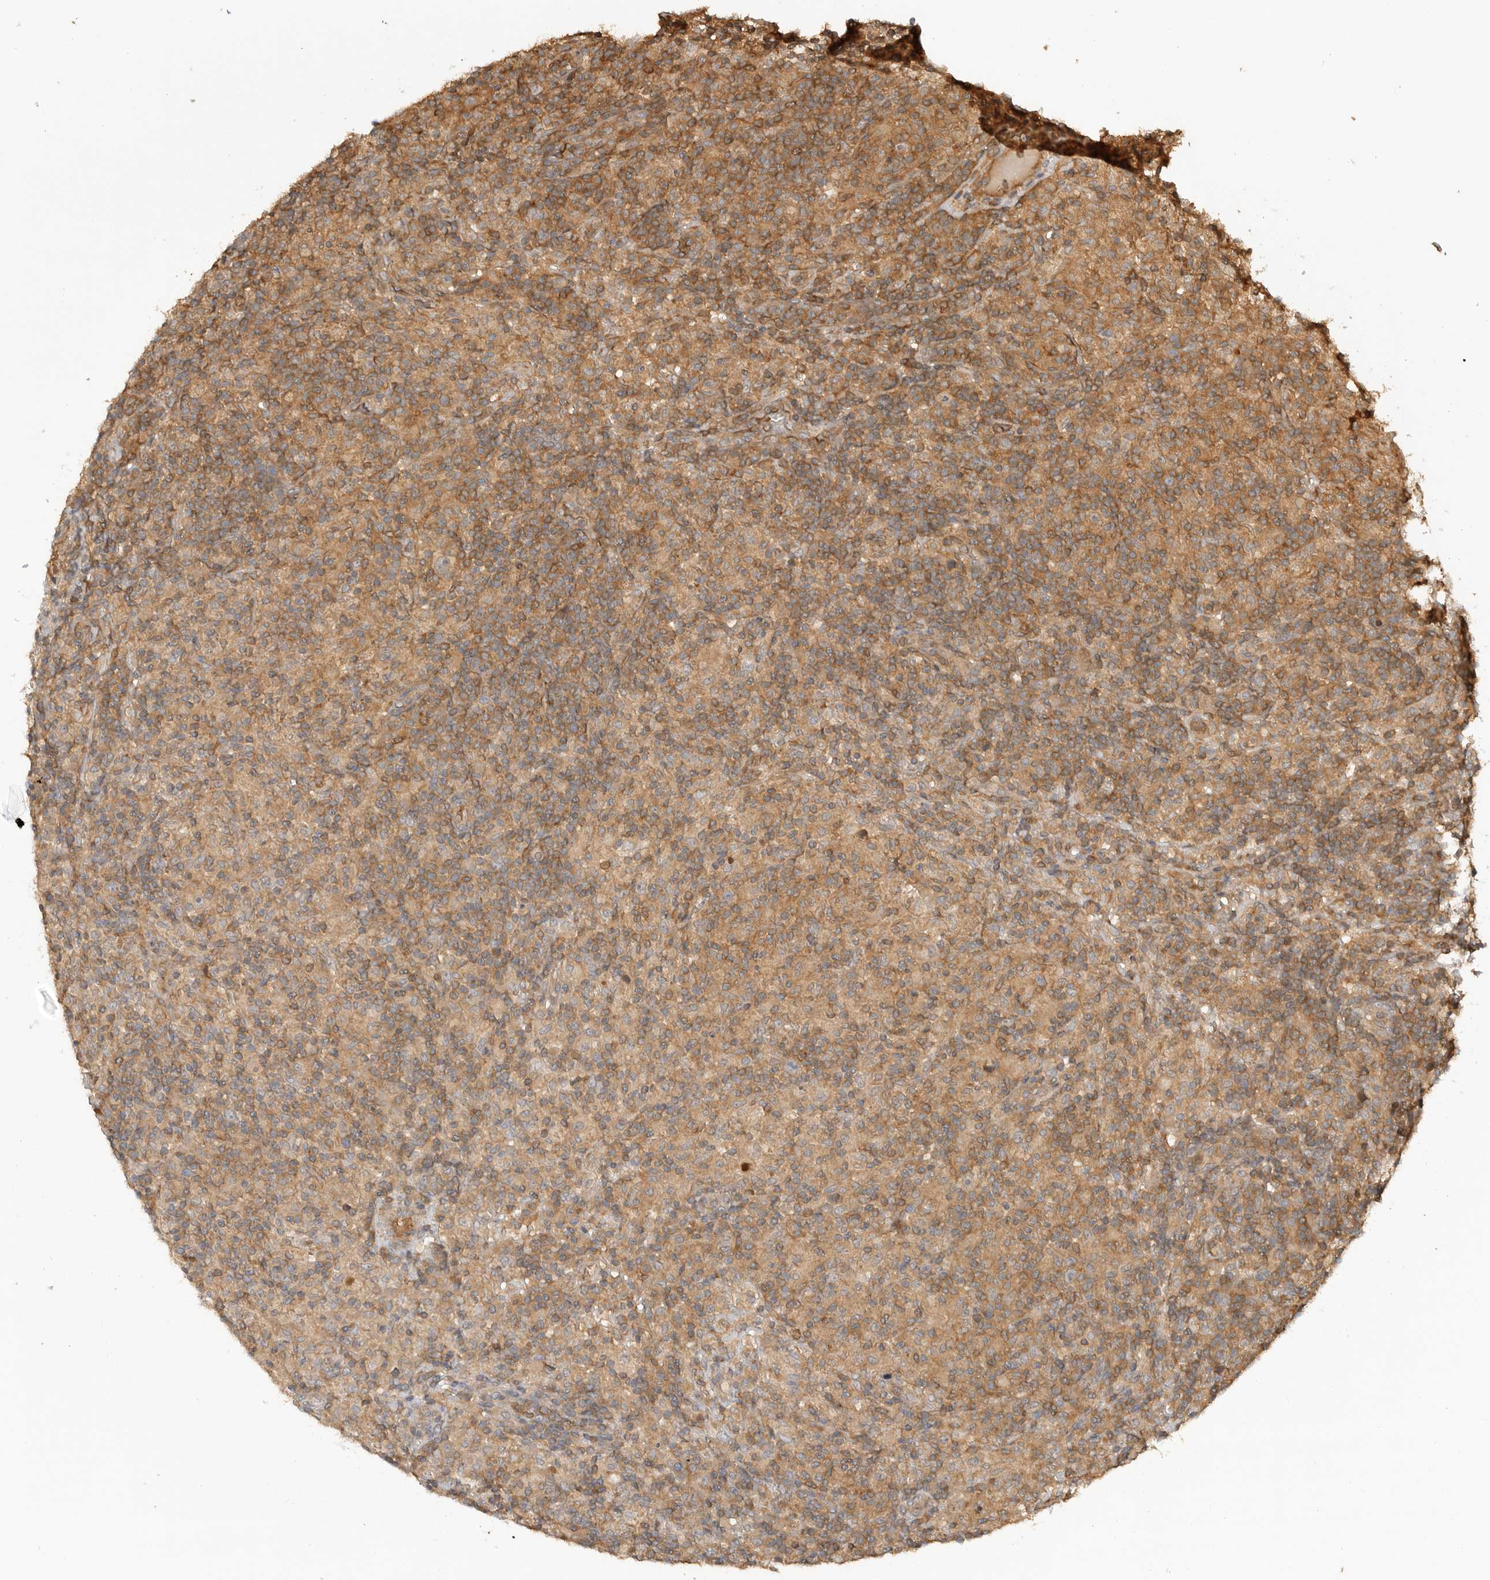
{"staining": {"intensity": "weak", "quantity": ">75%", "location": "cytoplasmic/membranous"}, "tissue": "lymphoma", "cell_type": "Tumor cells", "image_type": "cancer", "snomed": [{"axis": "morphology", "description": "Hodgkin's disease, NOS"}, {"axis": "topography", "description": "Lymph node"}], "caption": "Immunohistochemical staining of human Hodgkin's disease demonstrates low levels of weak cytoplasmic/membranous positivity in approximately >75% of tumor cells.", "gene": "CLDN12", "patient": {"sex": "male", "age": 70}}